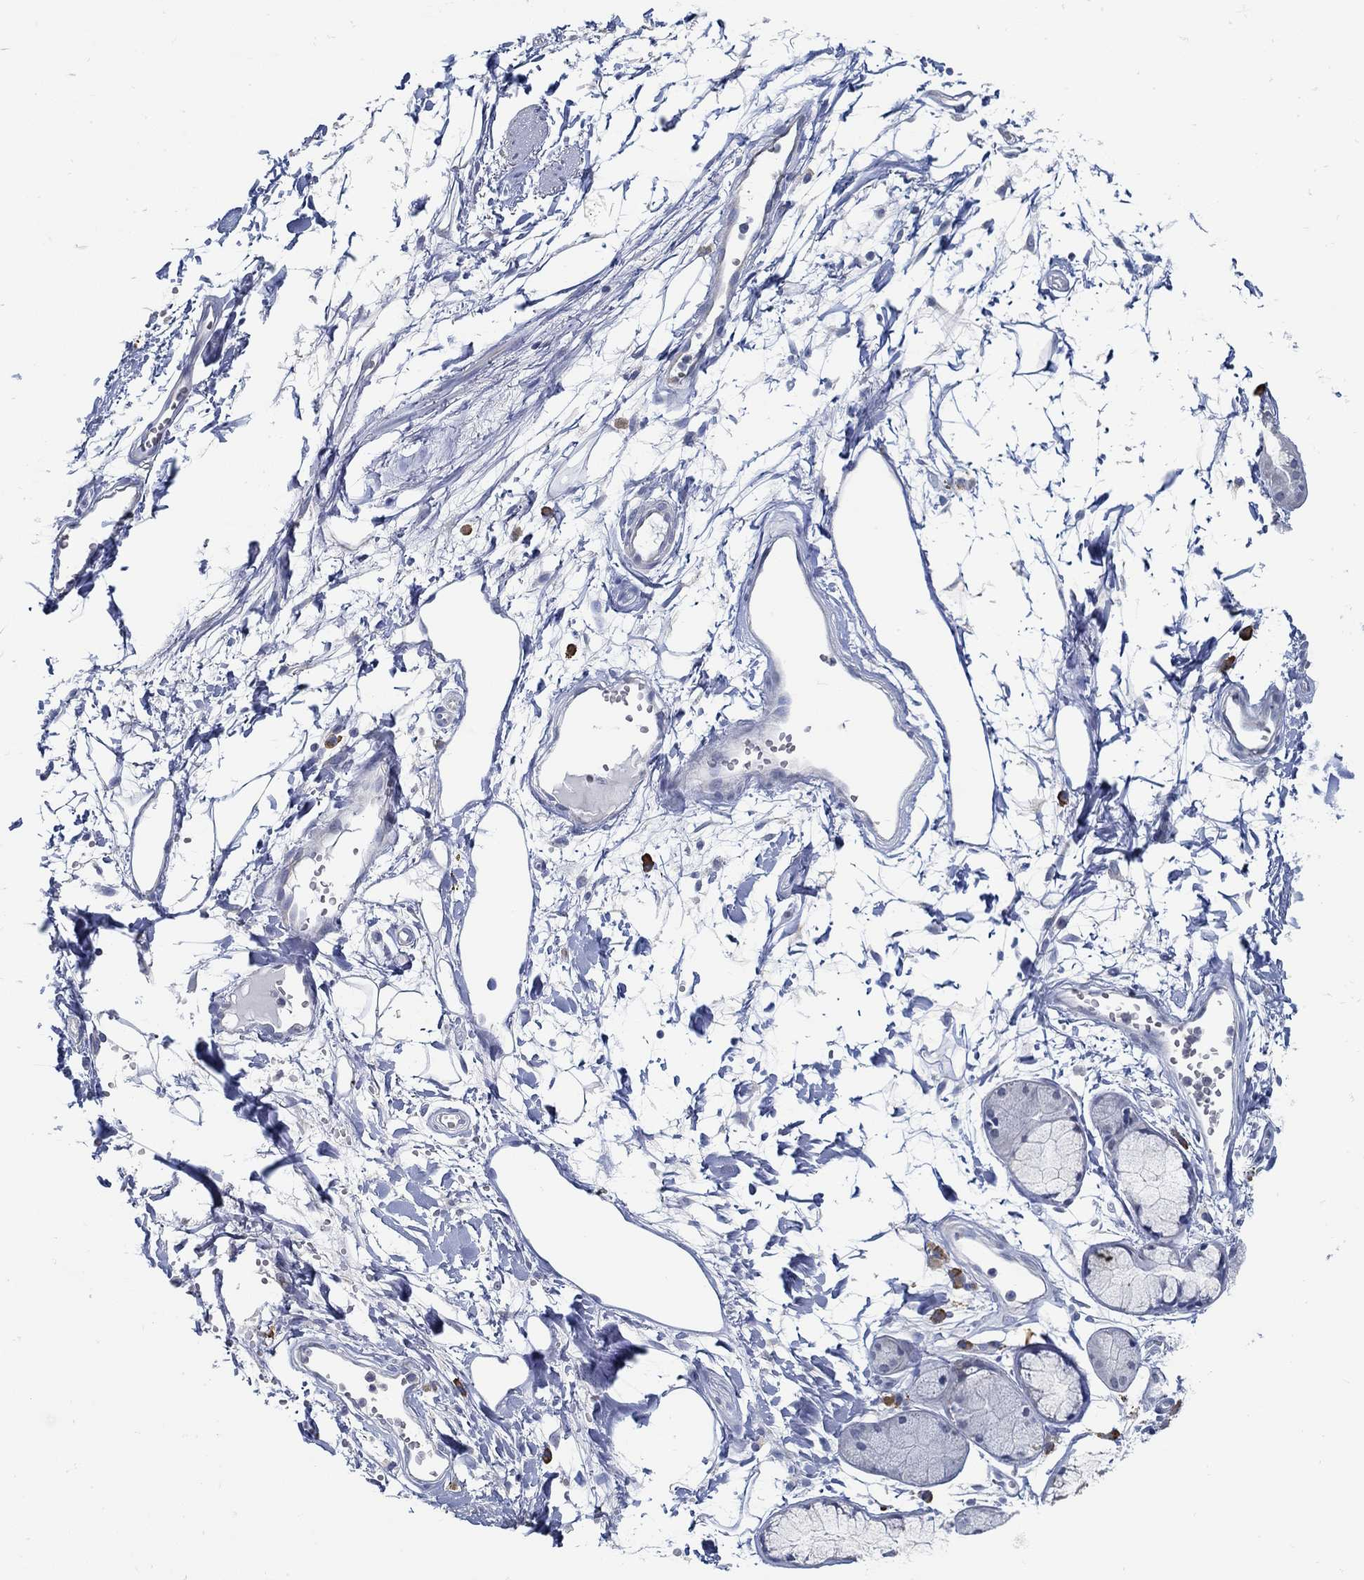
{"staining": {"intensity": "negative", "quantity": "none", "location": "none"}, "tissue": "adipose tissue", "cell_type": "Adipocytes", "image_type": "normal", "snomed": [{"axis": "morphology", "description": "Normal tissue, NOS"}, {"axis": "morphology", "description": "Squamous cell carcinoma, NOS"}, {"axis": "topography", "description": "Cartilage tissue"}, {"axis": "topography", "description": "Lung"}], "caption": "Adipose tissue stained for a protein using immunohistochemistry (IHC) exhibits no positivity adipocytes.", "gene": "PCDH11X", "patient": {"sex": "male", "age": 66}}